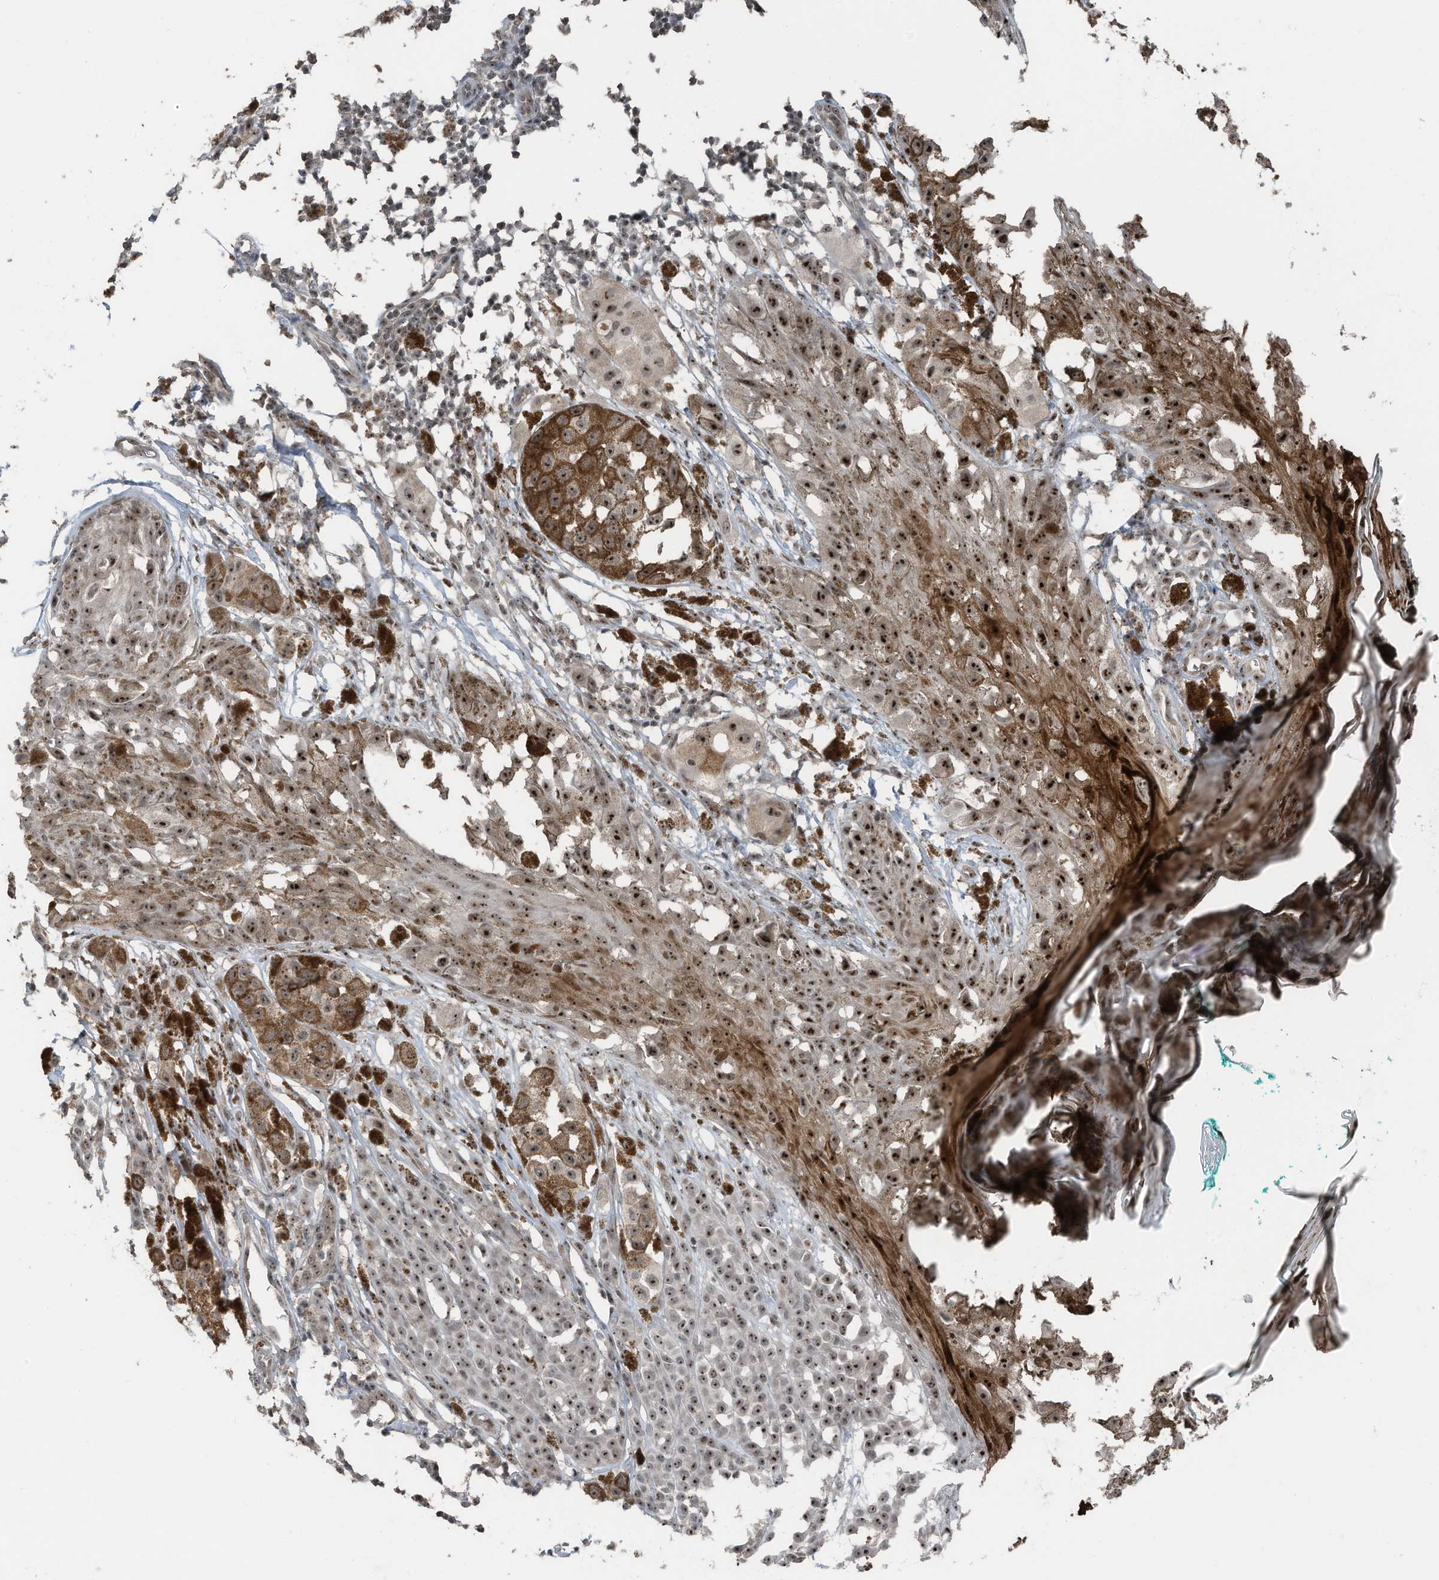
{"staining": {"intensity": "moderate", "quantity": ">75%", "location": "cytoplasmic/membranous,nuclear"}, "tissue": "melanoma", "cell_type": "Tumor cells", "image_type": "cancer", "snomed": [{"axis": "morphology", "description": "Malignant melanoma, NOS"}, {"axis": "topography", "description": "Skin of leg"}], "caption": "Malignant melanoma stained with DAB IHC reveals medium levels of moderate cytoplasmic/membranous and nuclear positivity in approximately >75% of tumor cells.", "gene": "UTP3", "patient": {"sex": "female", "age": 72}}